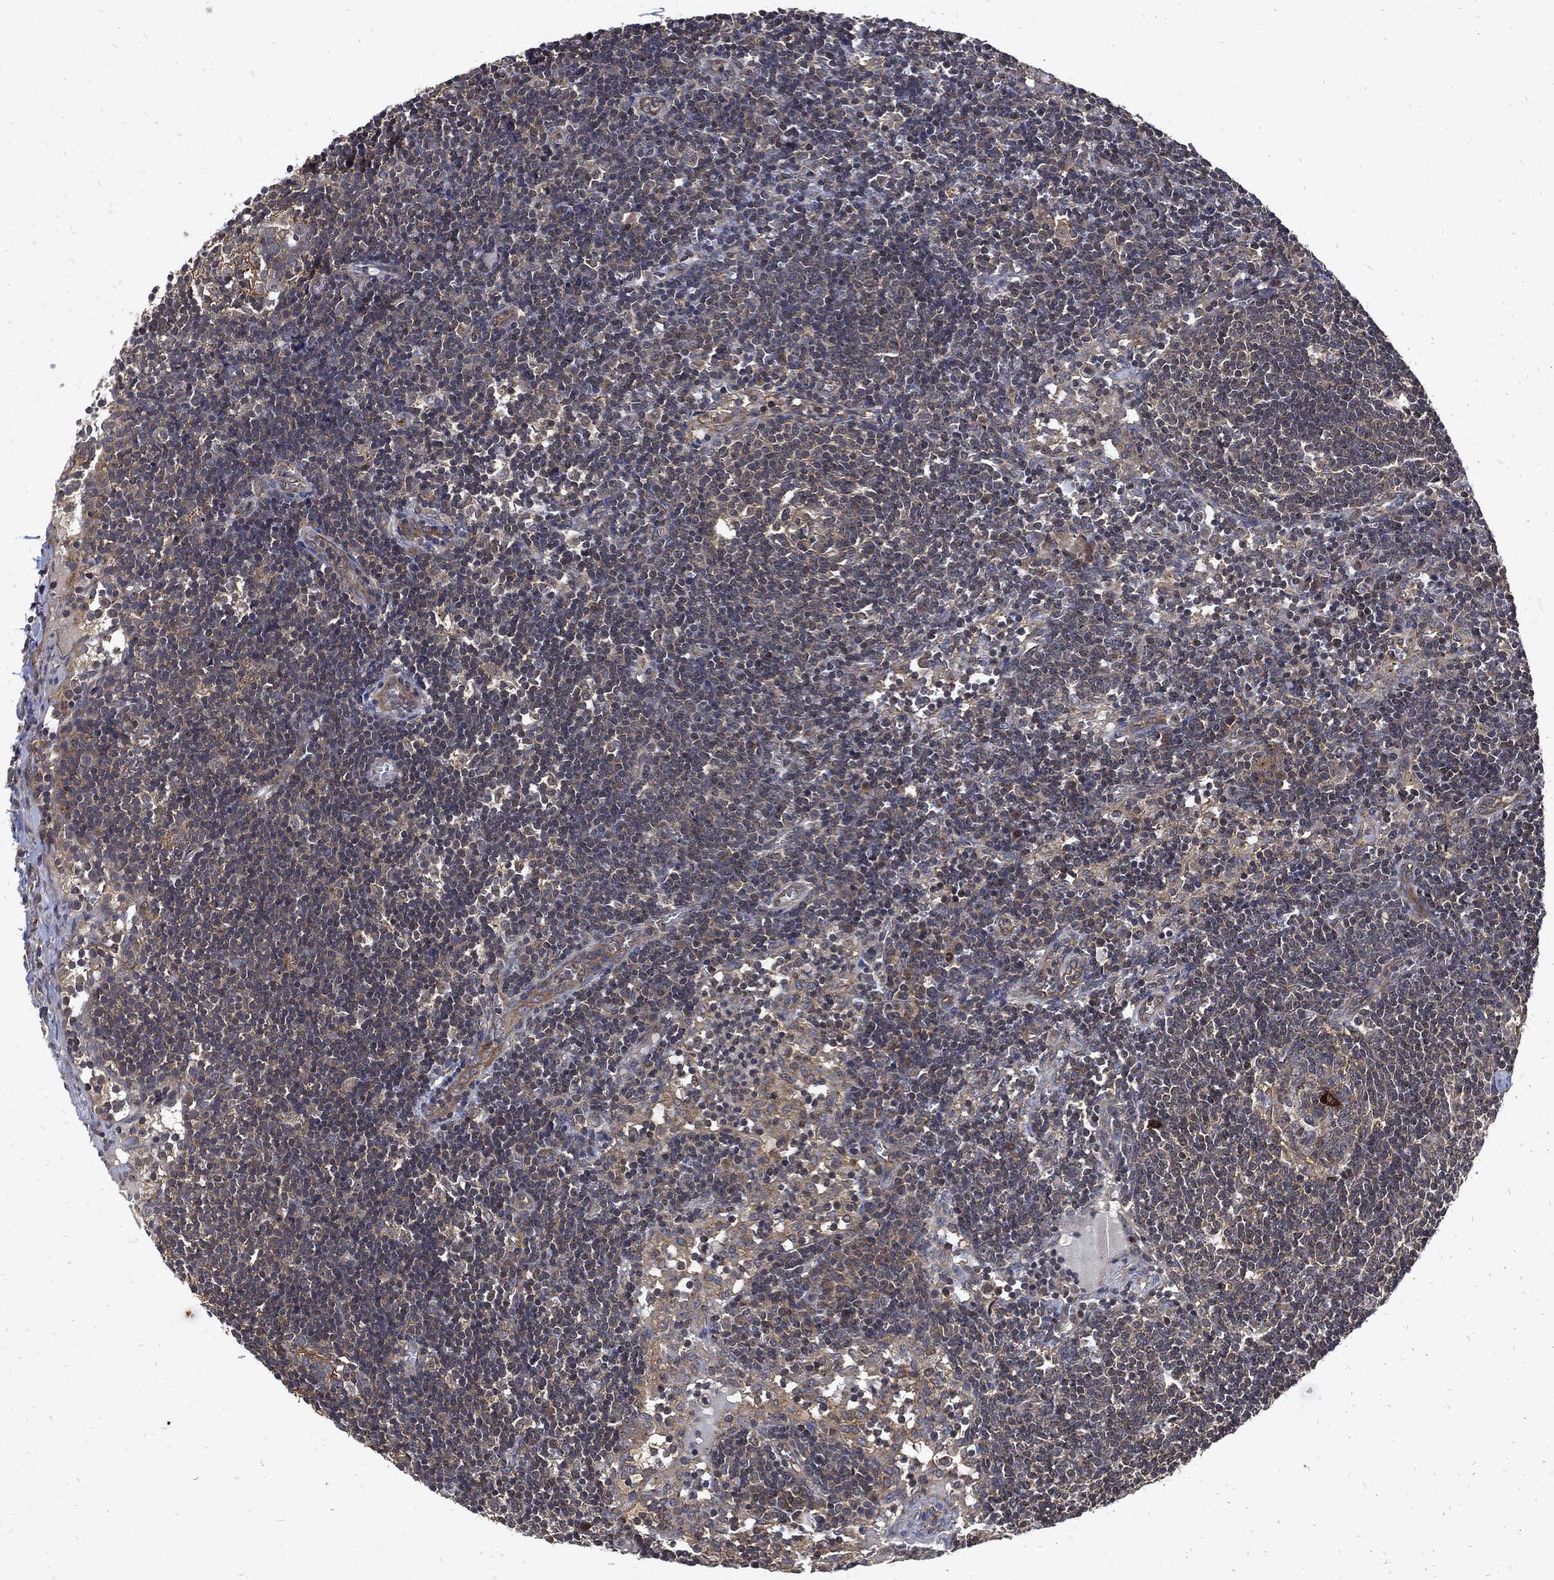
{"staining": {"intensity": "negative", "quantity": "none", "location": "none"}, "tissue": "lymph node", "cell_type": "Germinal center cells", "image_type": "normal", "snomed": [{"axis": "morphology", "description": "Normal tissue, NOS"}, {"axis": "morphology", "description": "Adenocarcinoma, NOS"}, {"axis": "topography", "description": "Lymph node"}, {"axis": "topography", "description": "Pancreas"}], "caption": "Immunohistochemistry (IHC) micrograph of unremarkable lymph node stained for a protein (brown), which exhibits no expression in germinal center cells. (DAB immunohistochemistry (IHC) visualized using brightfield microscopy, high magnification).", "gene": "DCTN1", "patient": {"sex": "female", "age": 58}}